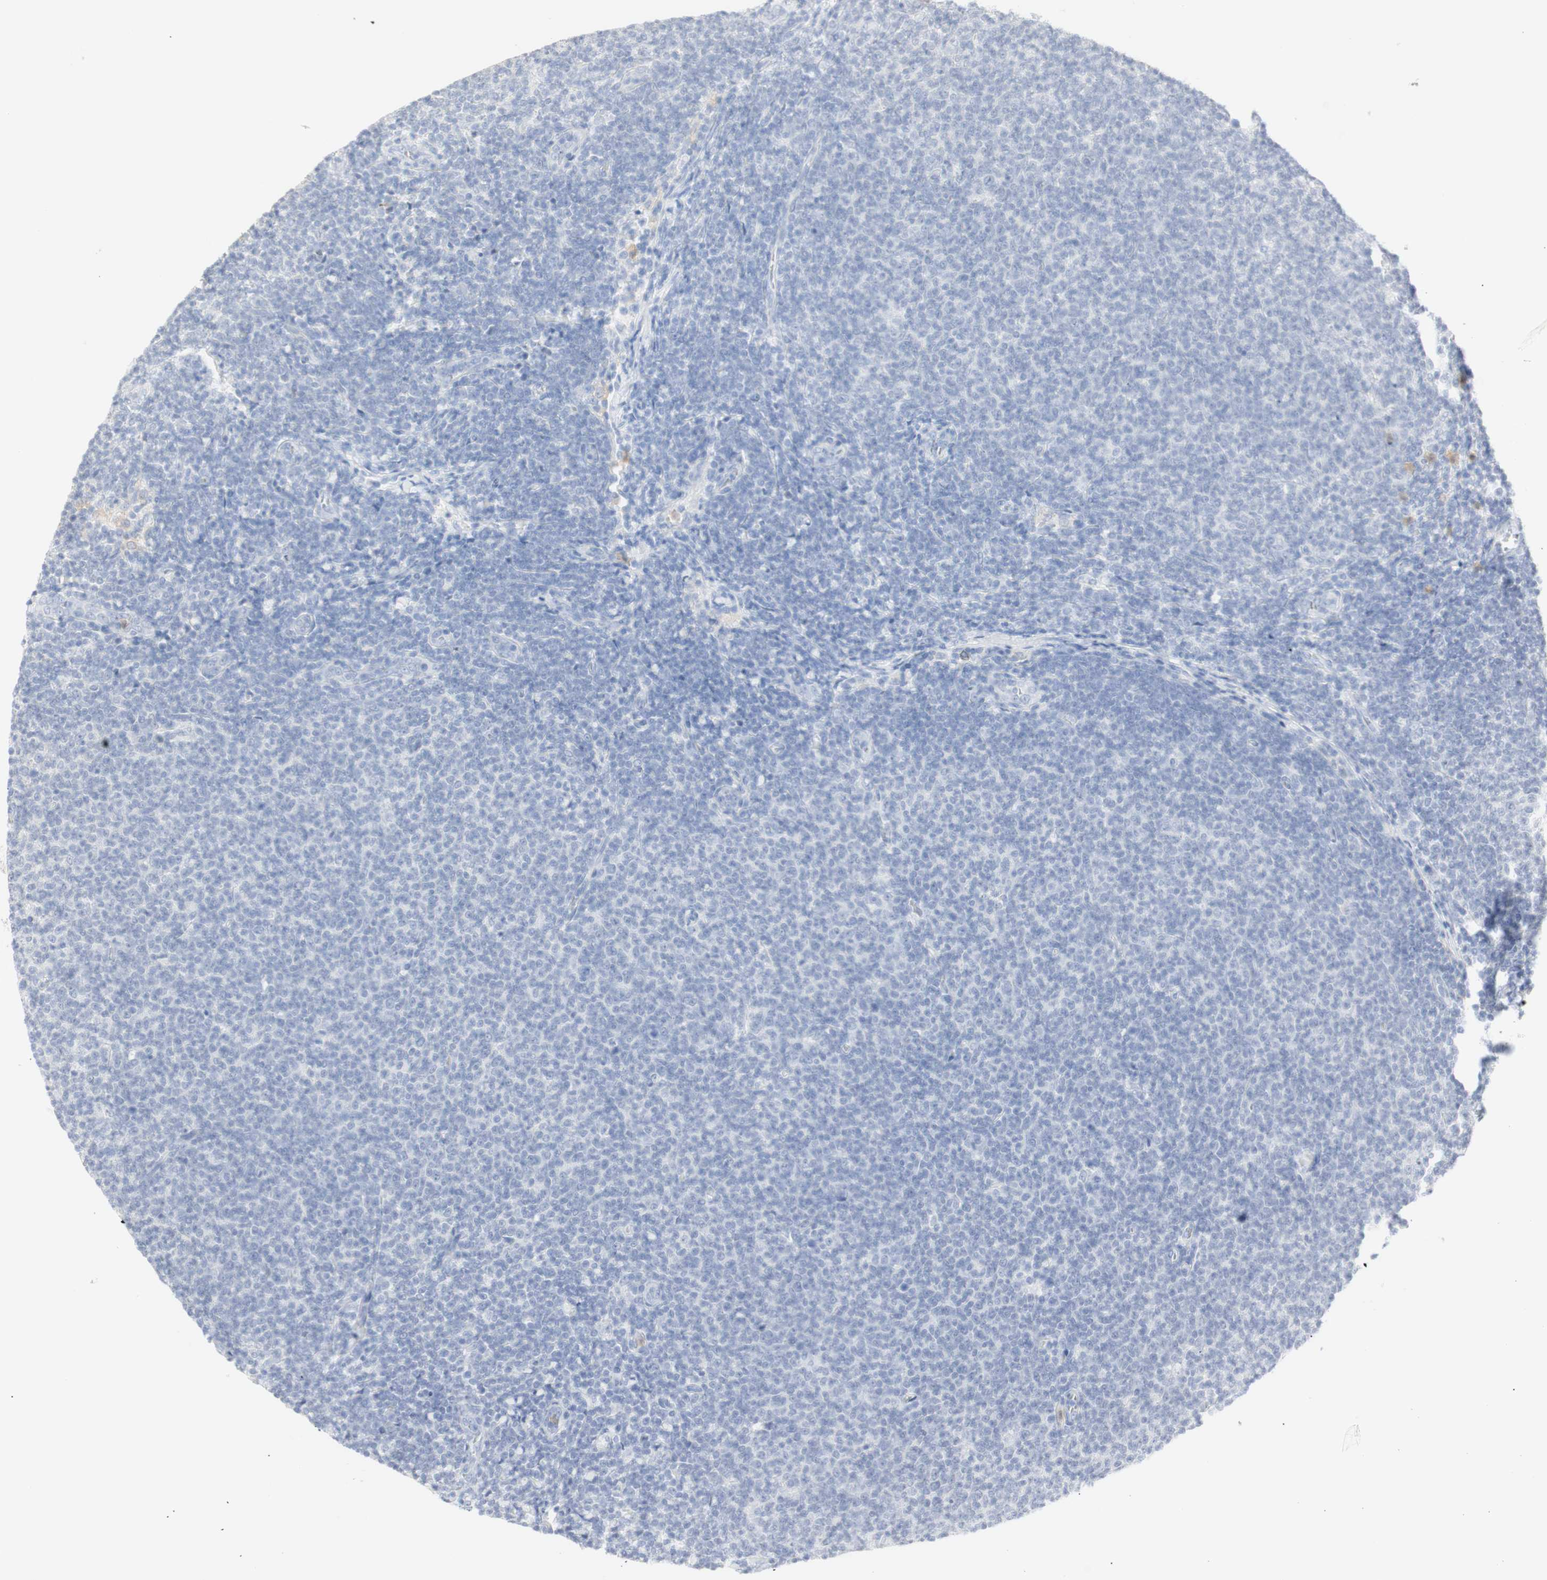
{"staining": {"intensity": "negative", "quantity": "none", "location": "none"}, "tissue": "lymphoma", "cell_type": "Tumor cells", "image_type": "cancer", "snomed": [{"axis": "morphology", "description": "Malignant lymphoma, non-Hodgkin's type, Low grade"}, {"axis": "topography", "description": "Lymph node"}], "caption": "Protein analysis of low-grade malignant lymphoma, non-Hodgkin's type displays no significant expression in tumor cells.", "gene": "B4GALNT3", "patient": {"sex": "male", "age": 66}}